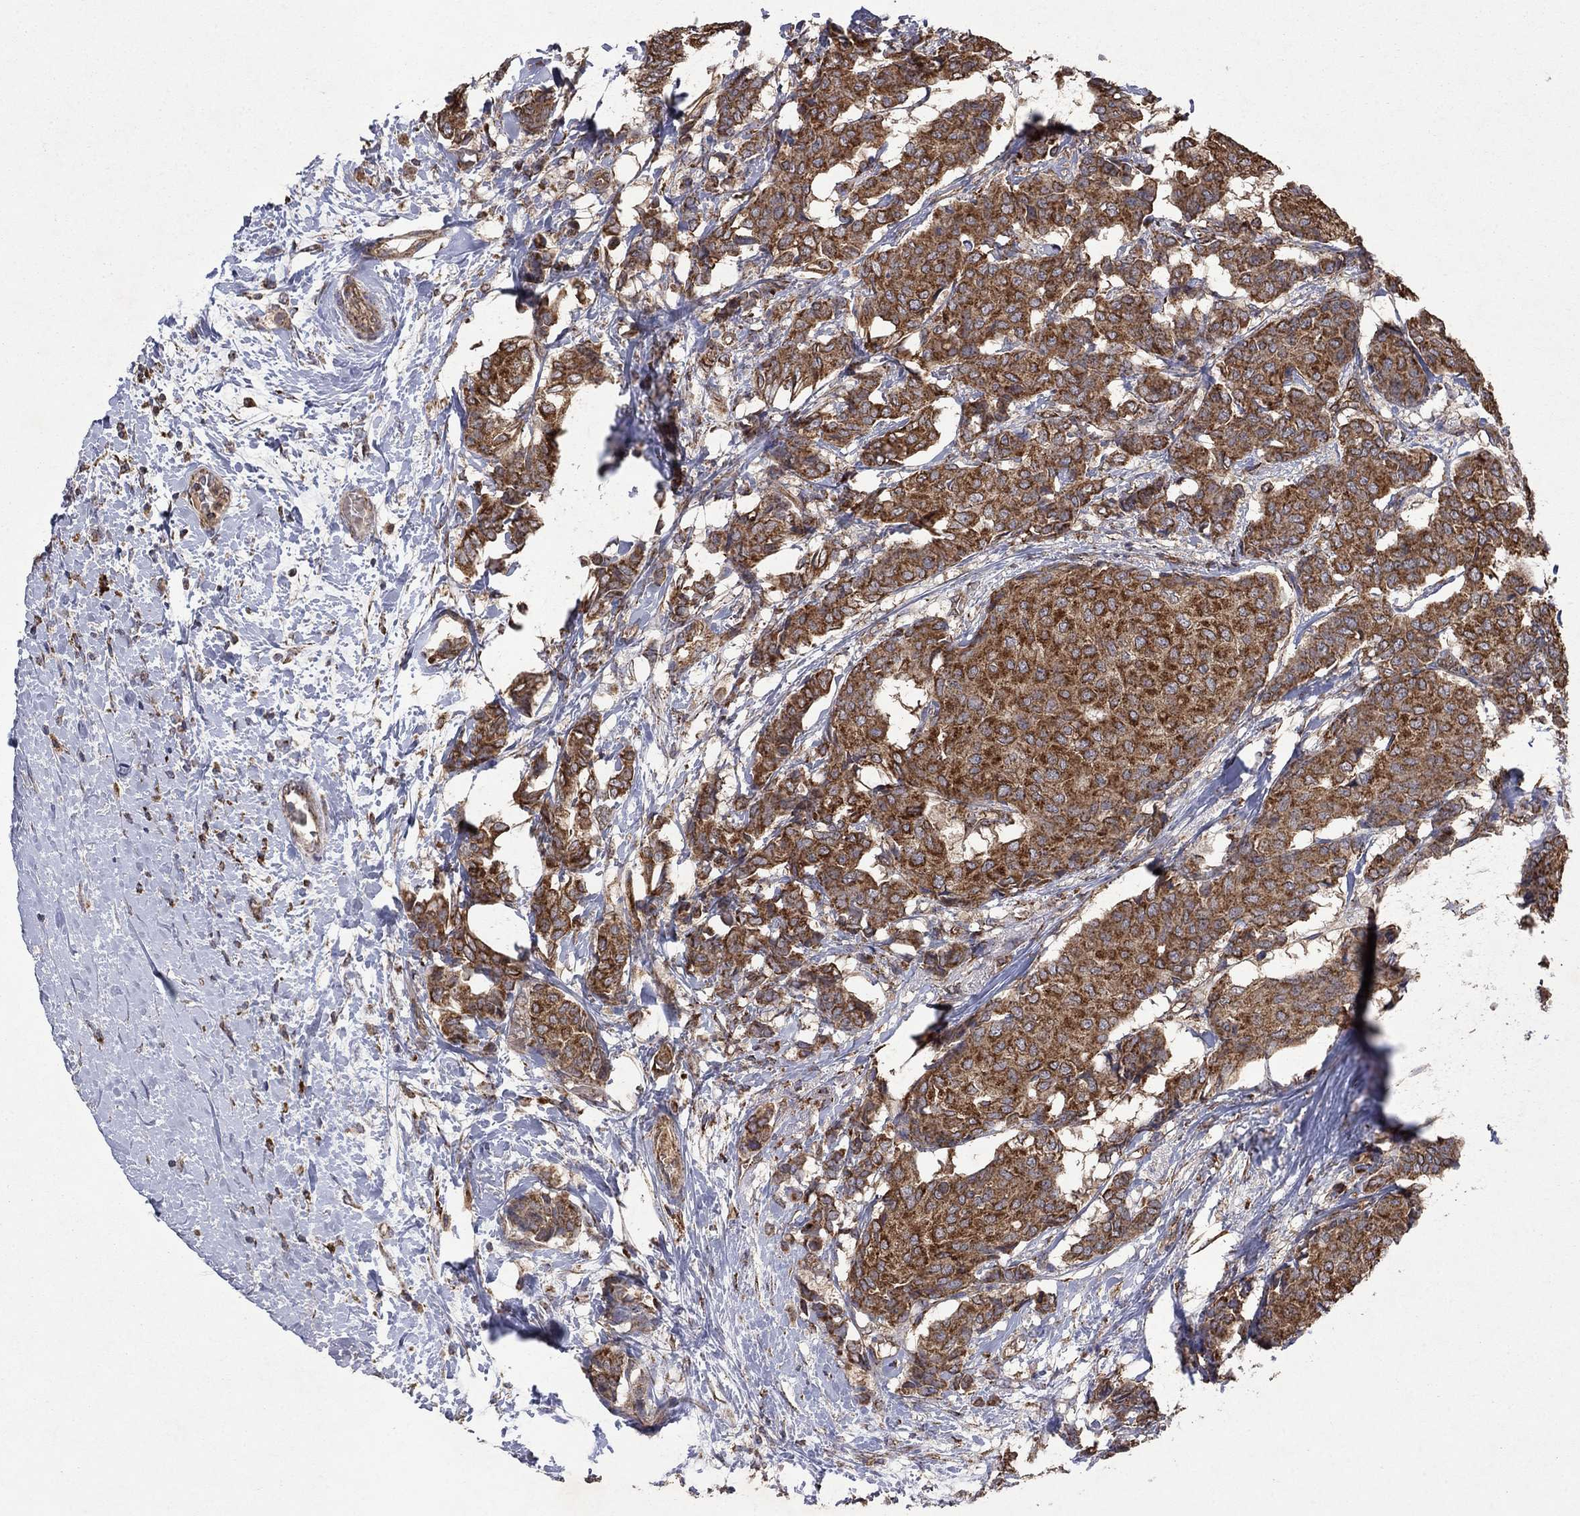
{"staining": {"intensity": "strong", "quantity": "25%-75%", "location": "cytoplasmic/membranous"}, "tissue": "breast cancer", "cell_type": "Tumor cells", "image_type": "cancer", "snomed": [{"axis": "morphology", "description": "Duct carcinoma"}, {"axis": "topography", "description": "Breast"}], "caption": "Immunohistochemistry (IHC) micrograph of human infiltrating ductal carcinoma (breast) stained for a protein (brown), which reveals high levels of strong cytoplasmic/membranous positivity in approximately 25%-75% of tumor cells.", "gene": "DPH1", "patient": {"sex": "female", "age": 75}}